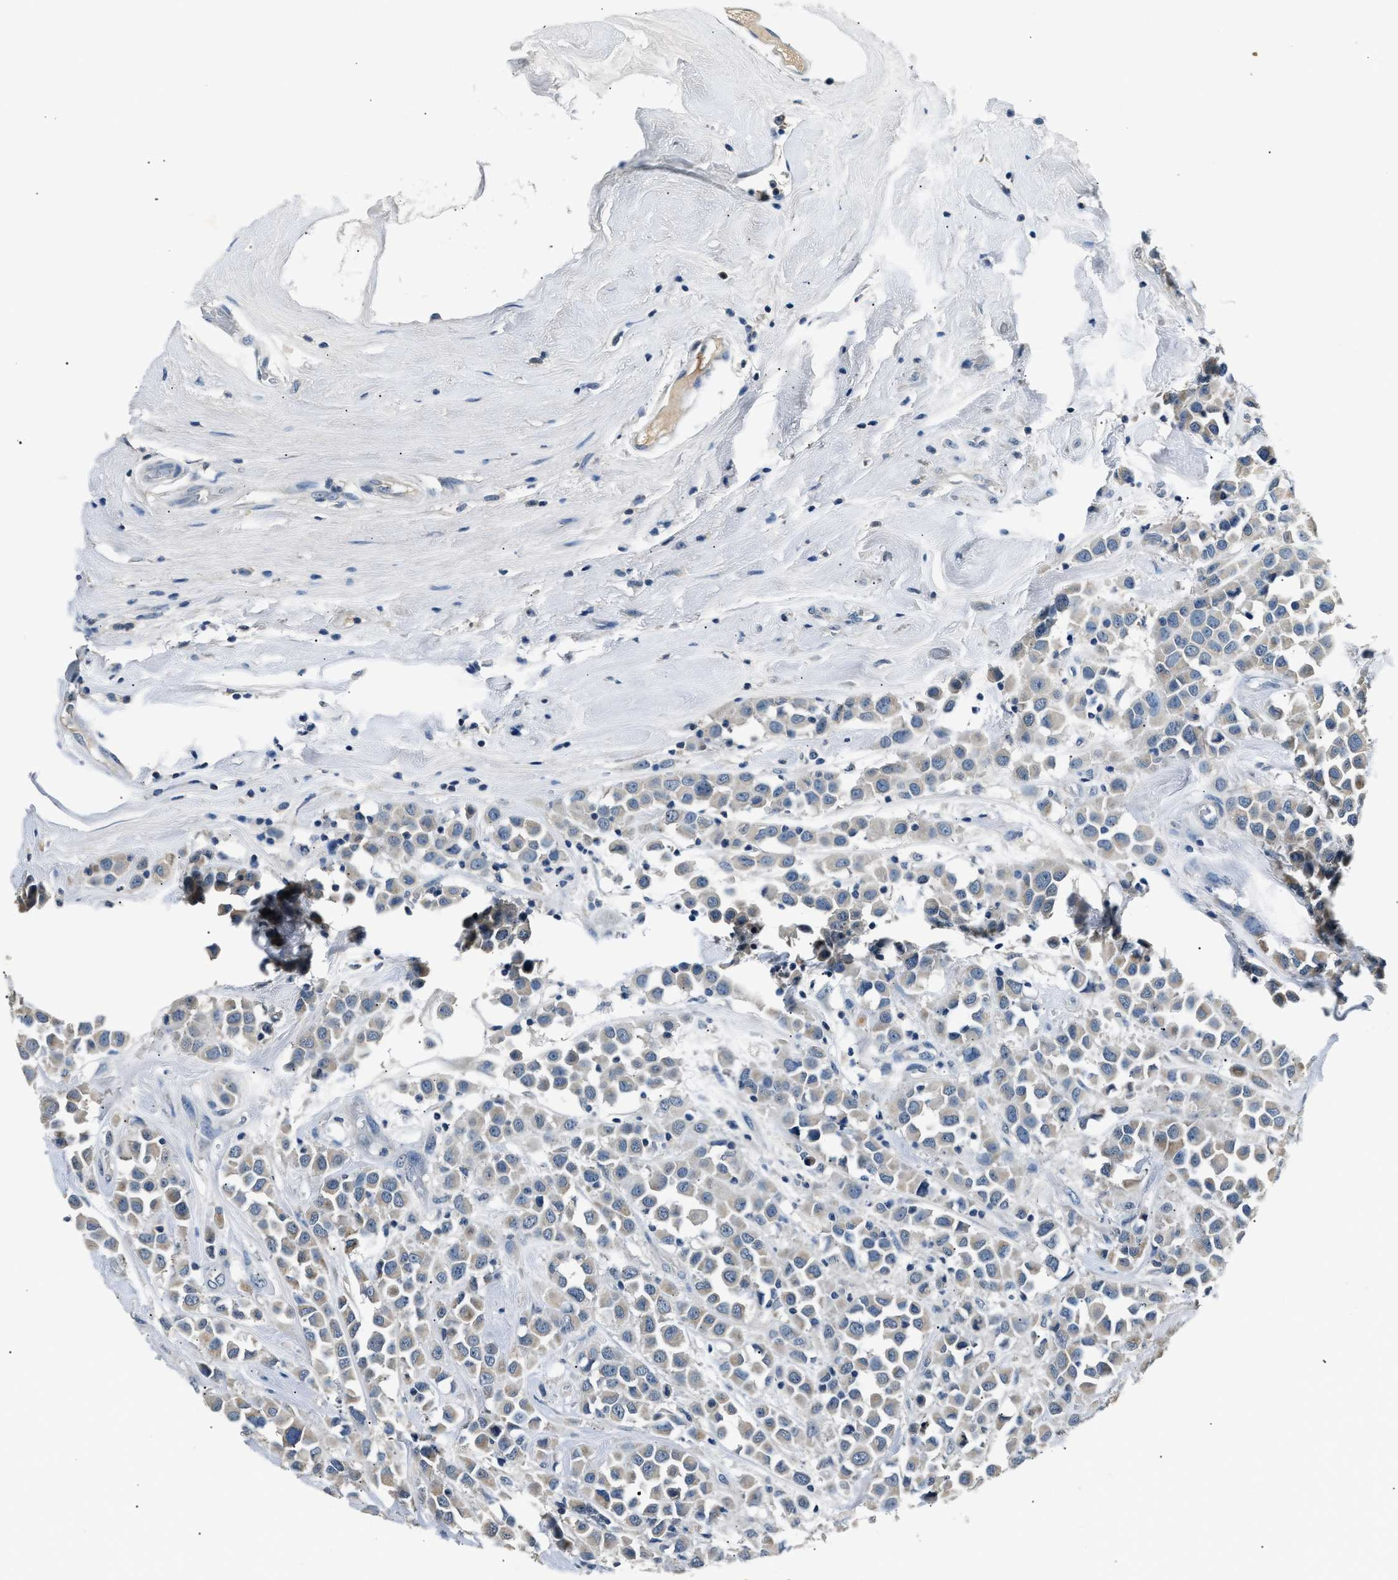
{"staining": {"intensity": "weak", "quantity": "<25%", "location": "cytoplasmic/membranous"}, "tissue": "breast cancer", "cell_type": "Tumor cells", "image_type": "cancer", "snomed": [{"axis": "morphology", "description": "Duct carcinoma"}, {"axis": "topography", "description": "Breast"}], "caption": "Protein analysis of breast cancer displays no significant expression in tumor cells. The staining was performed using DAB to visualize the protein expression in brown, while the nuclei were stained in blue with hematoxylin (Magnification: 20x).", "gene": "INHA", "patient": {"sex": "female", "age": 61}}